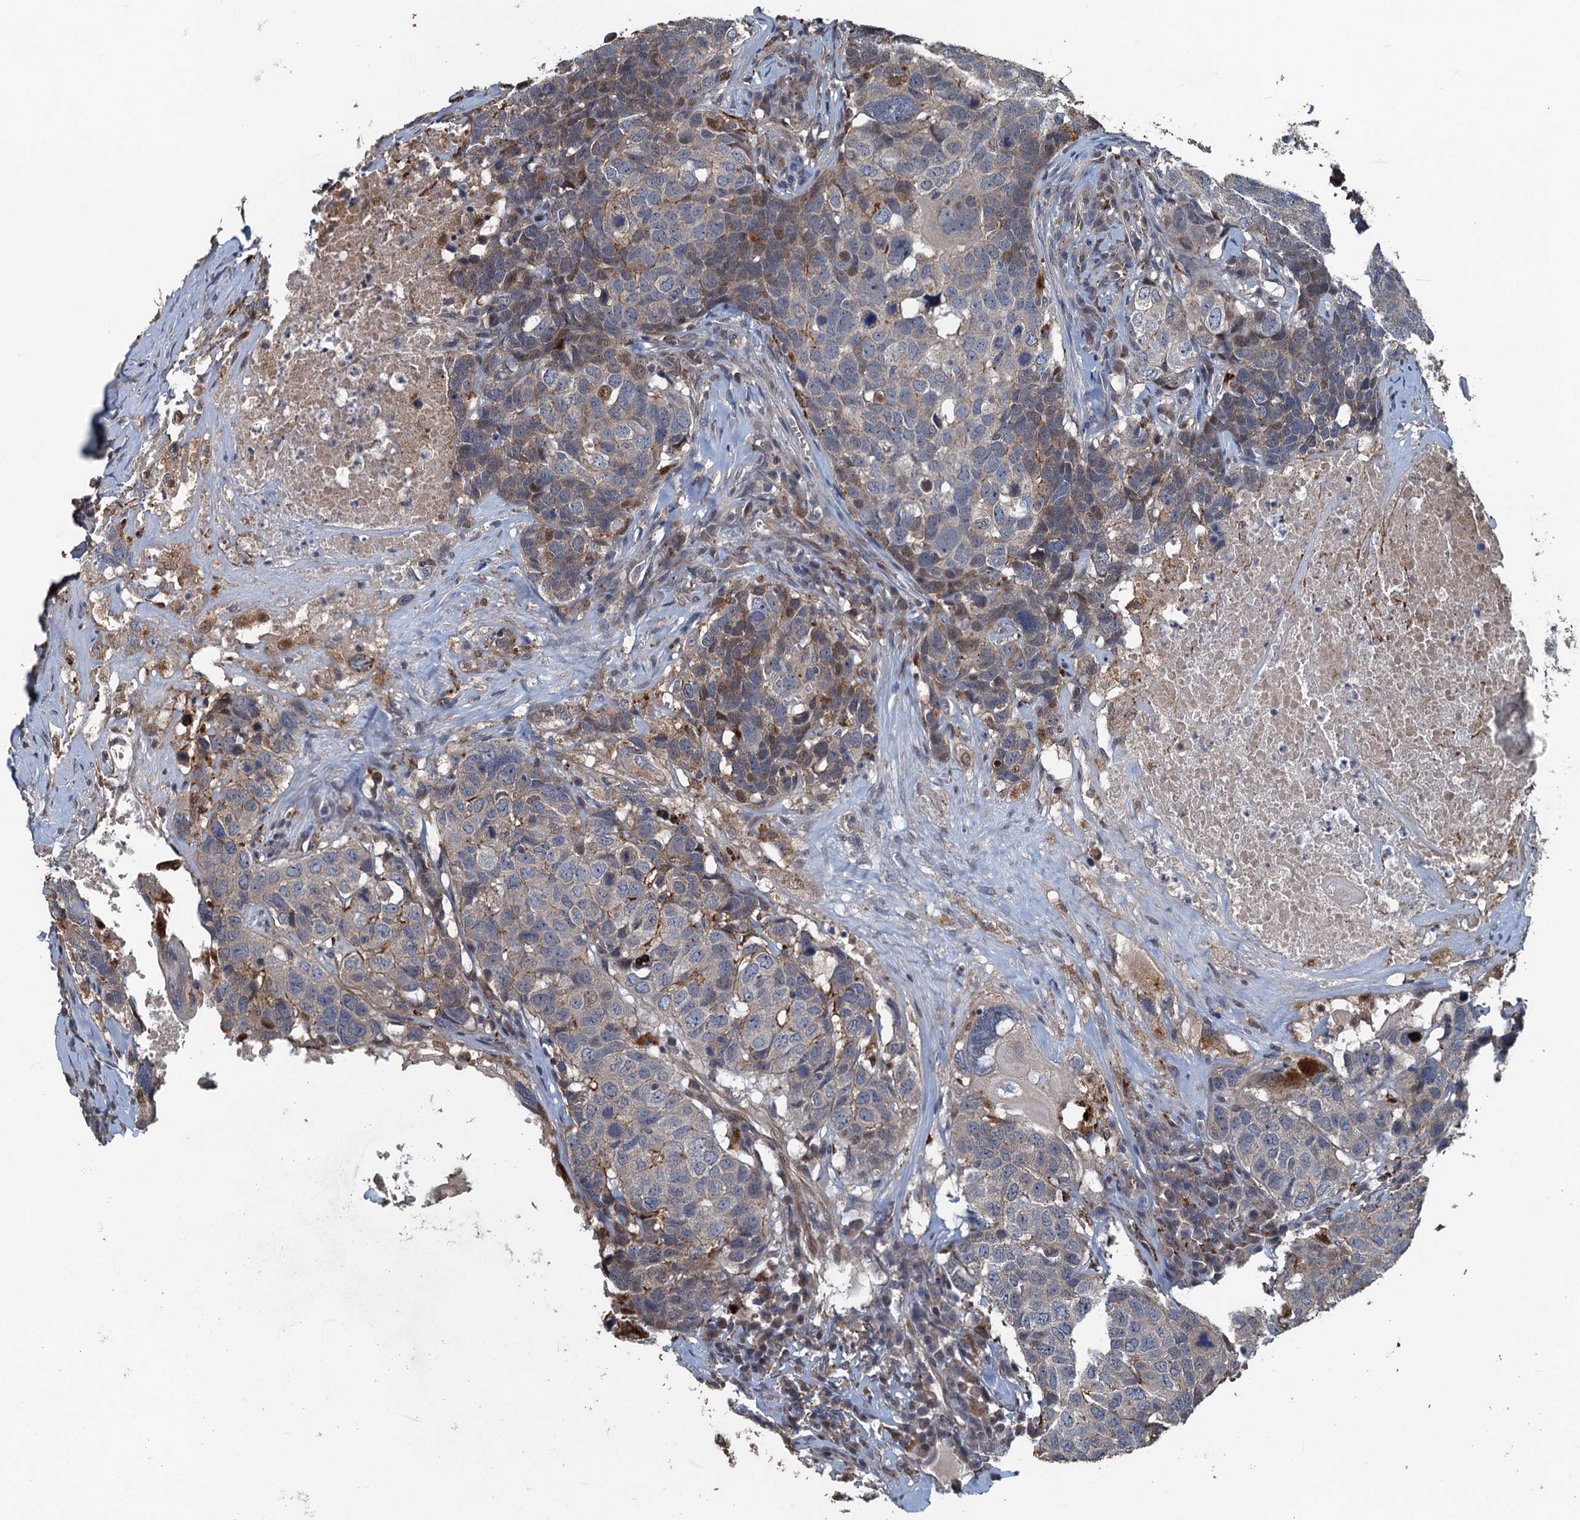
{"staining": {"intensity": "weak", "quantity": "<25%", "location": "cytoplasmic/membranous"}, "tissue": "head and neck cancer", "cell_type": "Tumor cells", "image_type": "cancer", "snomed": [{"axis": "morphology", "description": "Squamous cell carcinoma, NOS"}, {"axis": "topography", "description": "Head-Neck"}], "caption": "There is no significant staining in tumor cells of head and neck squamous cell carcinoma.", "gene": "AGRN", "patient": {"sex": "male", "age": 66}}